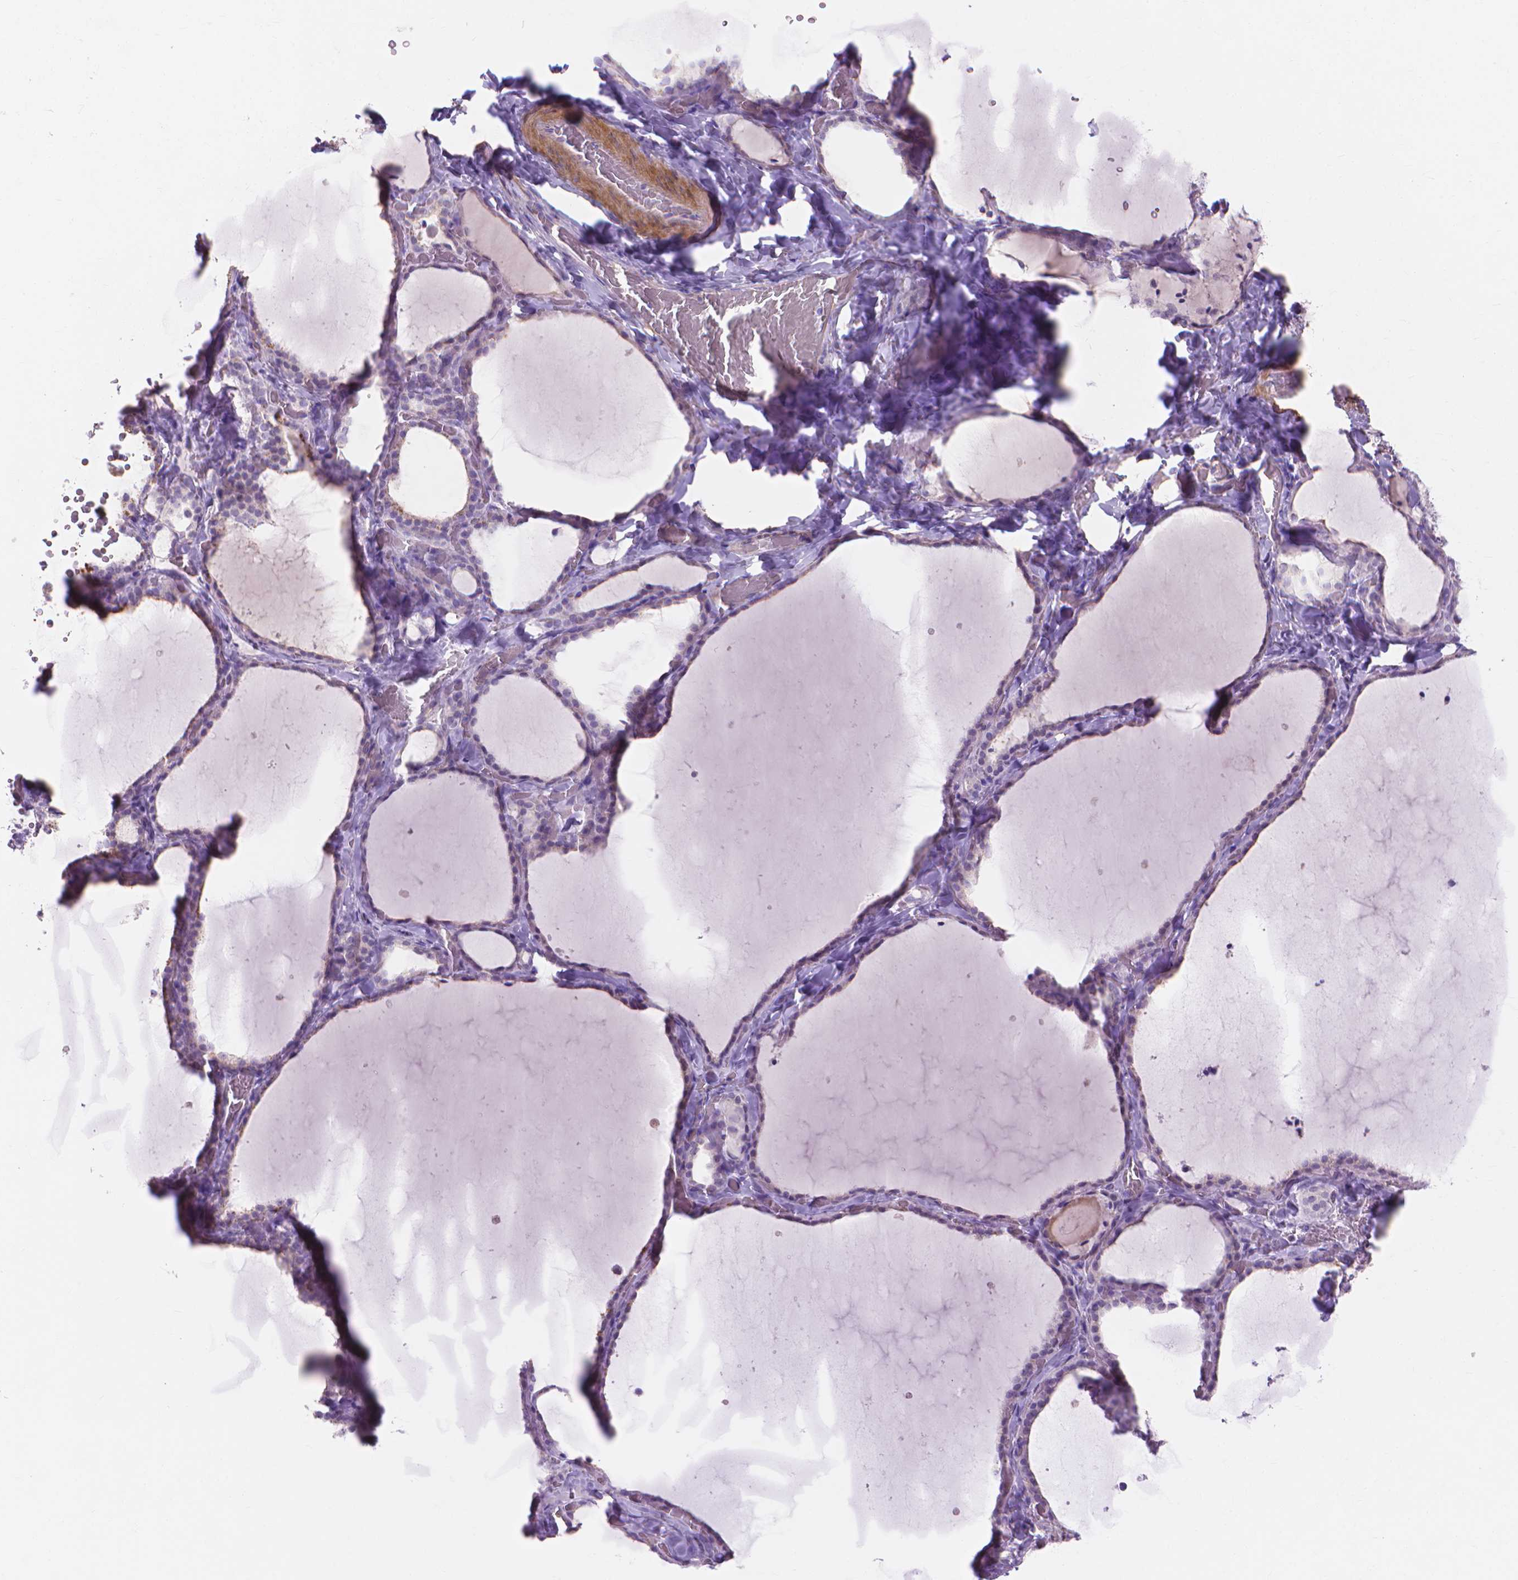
{"staining": {"intensity": "negative", "quantity": "none", "location": "none"}, "tissue": "thyroid gland", "cell_type": "Glandular cells", "image_type": "normal", "snomed": [{"axis": "morphology", "description": "Normal tissue, NOS"}, {"axis": "topography", "description": "Thyroid gland"}], "caption": "Glandular cells are negative for protein expression in unremarkable human thyroid gland. The staining was performed using DAB (3,3'-diaminobenzidine) to visualize the protein expression in brown, while the nuclei were stained in blue with hematoxylin (Magnification: 20x).", "gene": "MBLAC1", "patient": {"sex": "female", "age": 22}}